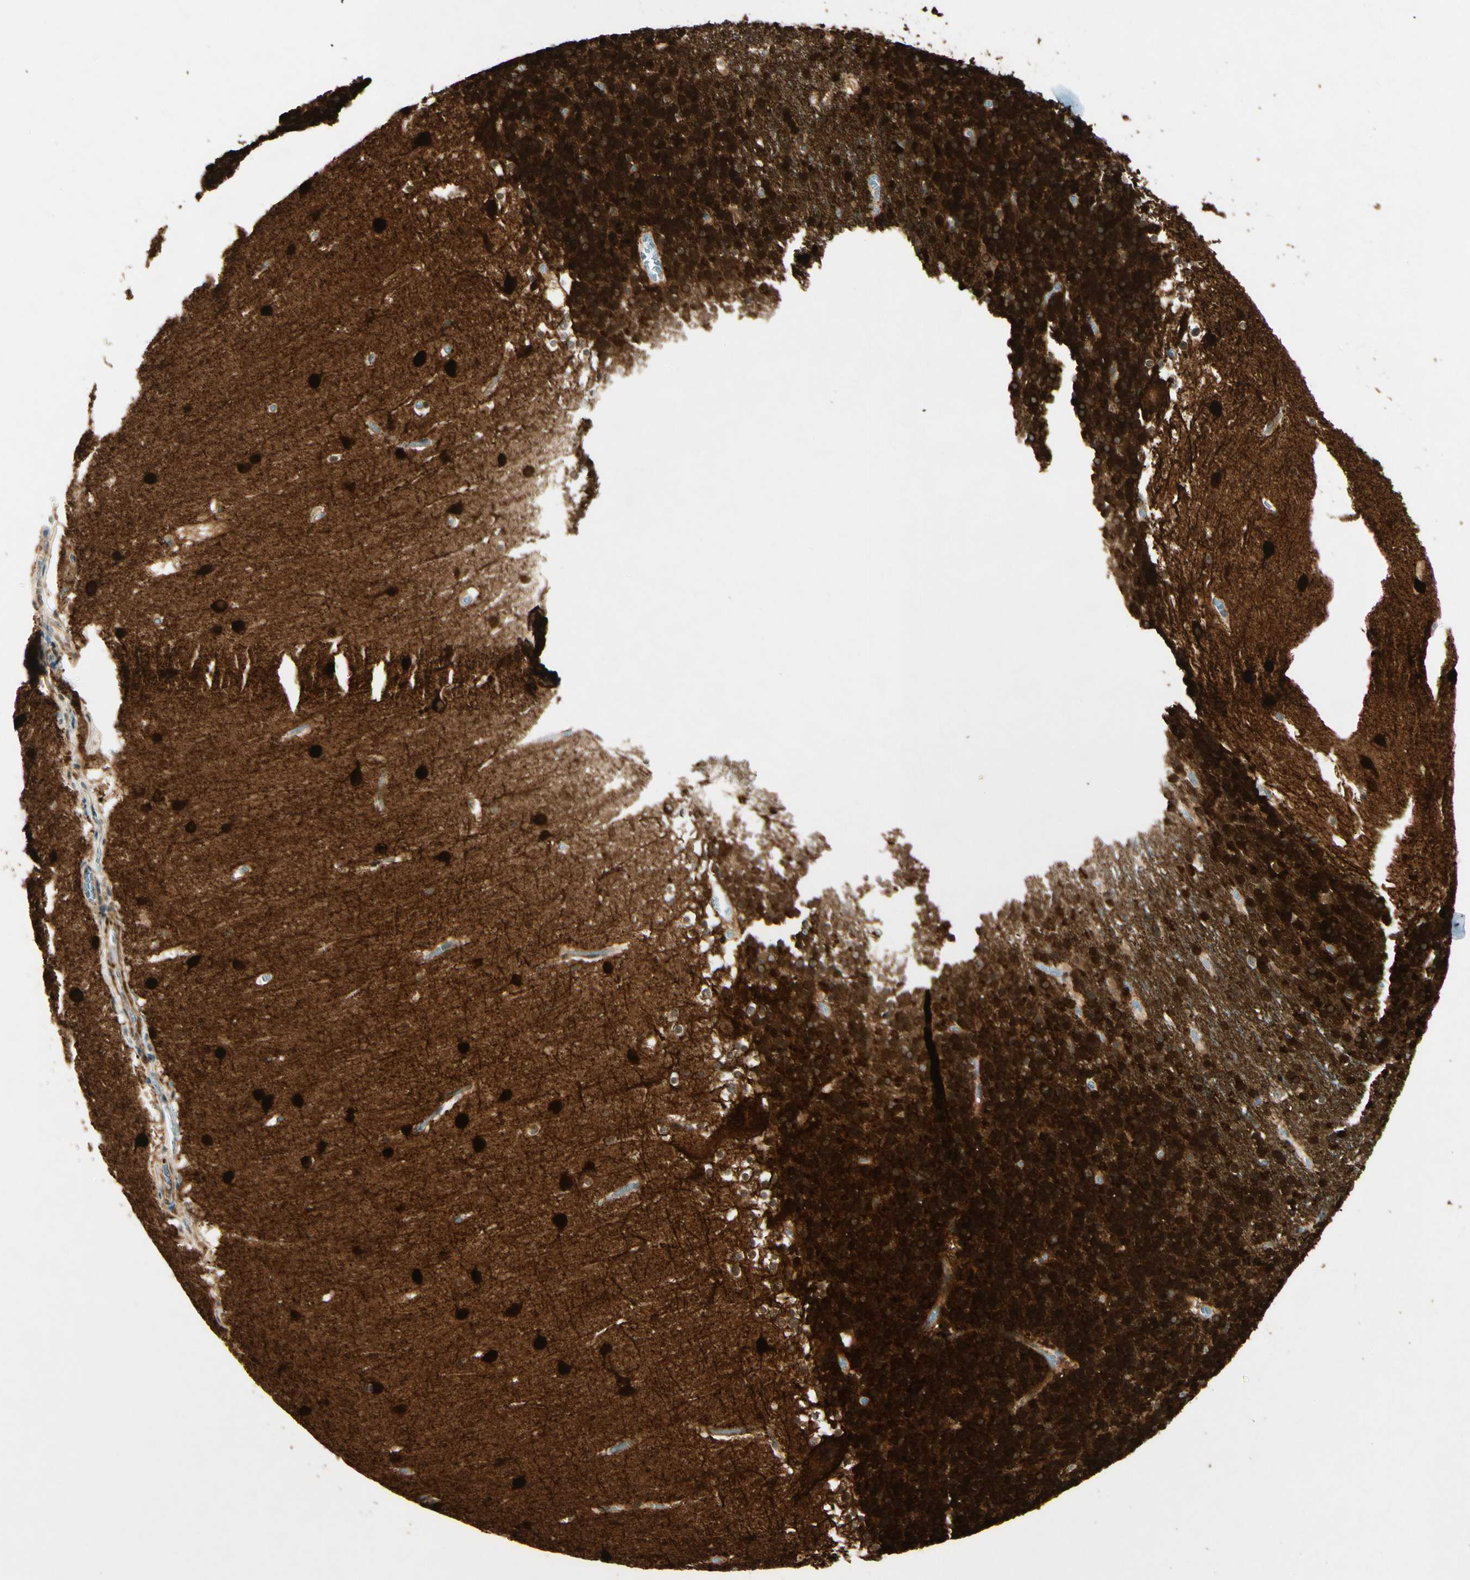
{"staining": {"intensity": "strong", "quantity": ">75%", "location": "cytoplasmic/membranous"}, "tissue": "cerebellum", "cell_type": "Cells in granular layer", "image_type": "normal", "snomed": [{"axis": "morphology", "description": "Normal tissue, NOS"}, {"axis": "topography", "description": "Cerebellum"}], "caption": "This micrograph displays IHC staining of benign human cerebellum, with high strong cytoplasmic/membranous expression in approximately >75% of cells in granular layer.", "gene": "AMPH", "patient": {"sex": "male", "age": 45}}